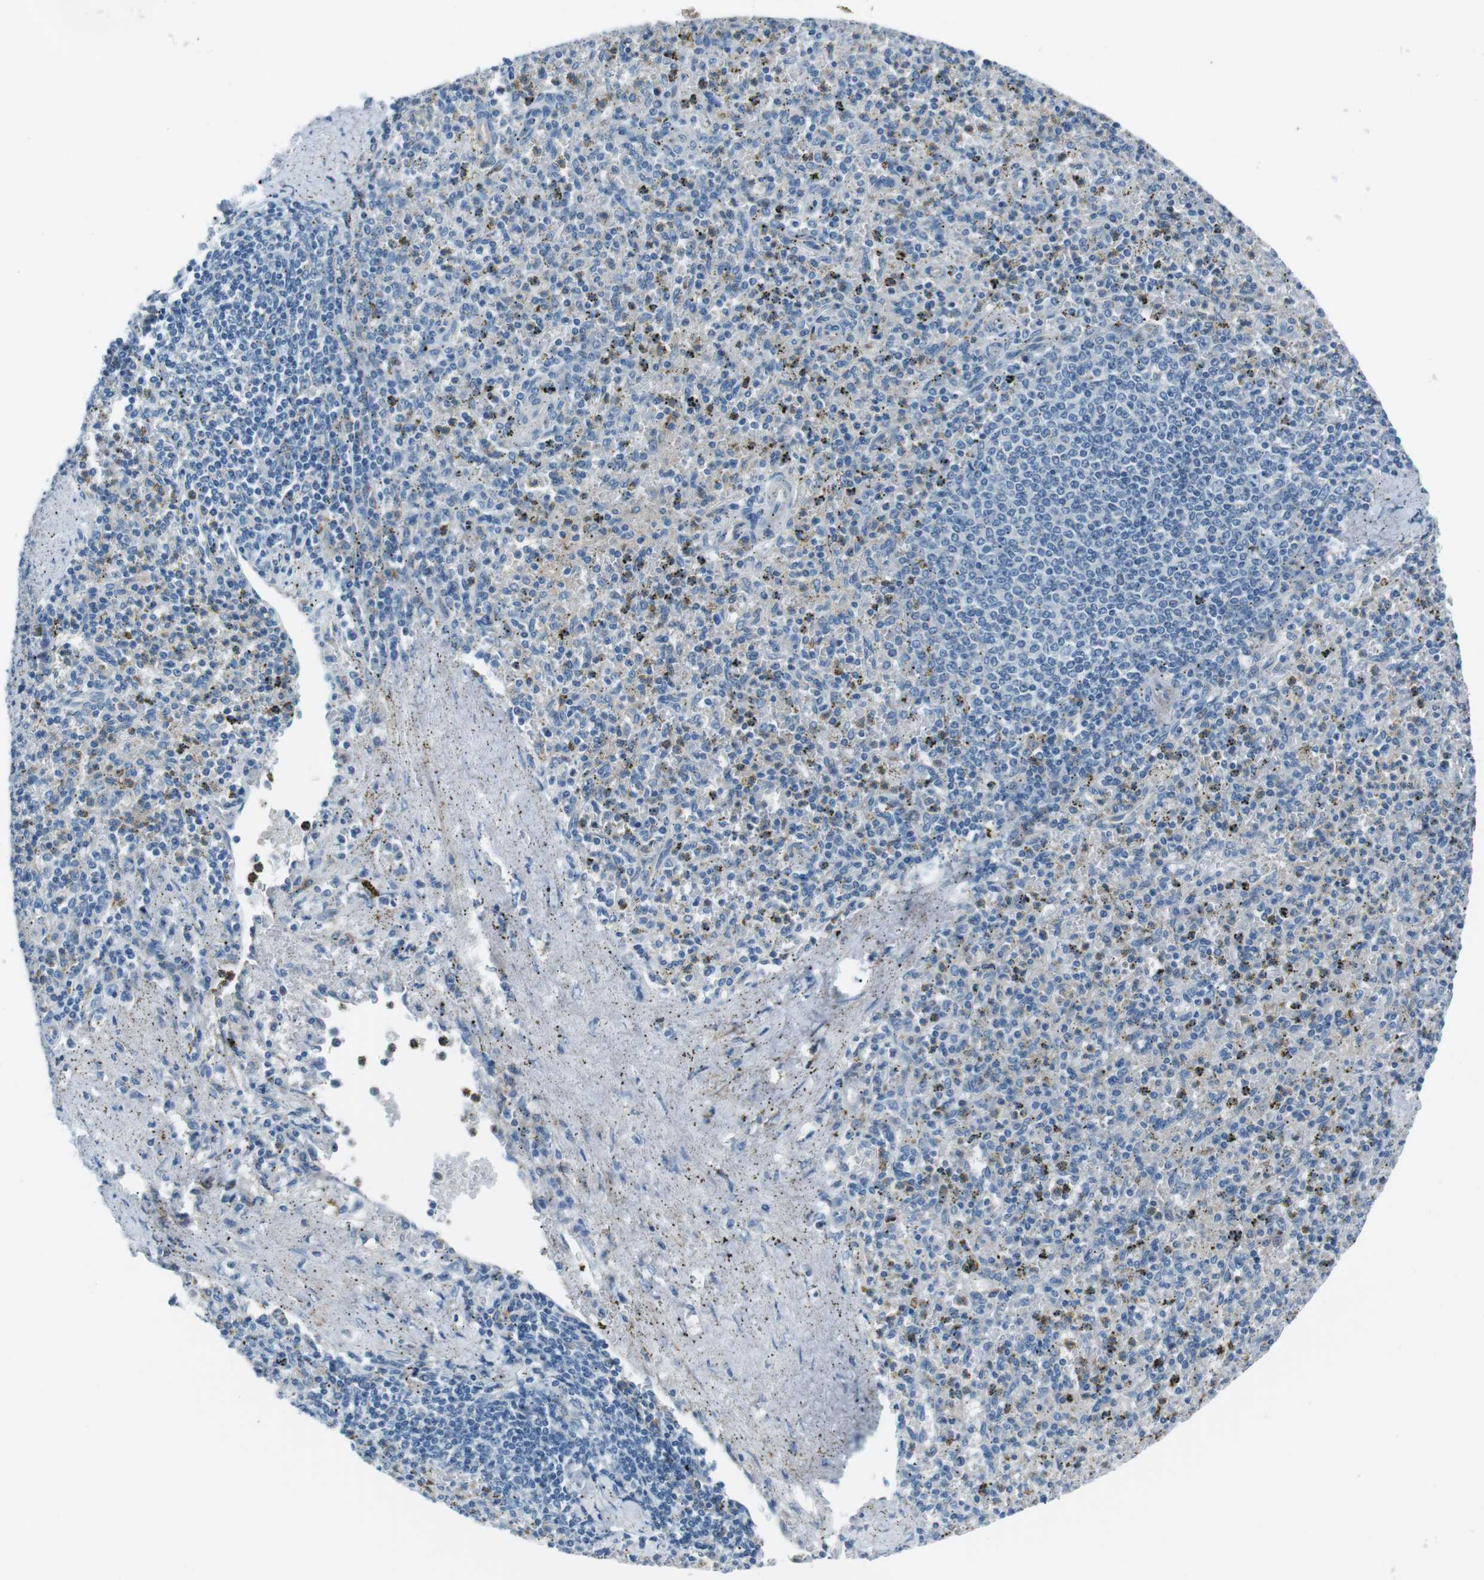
{"staining": {"intensity": "moderate", "quantity": "<25%", "location": "cytoplasmic/membranous"}, "tissue": "spleen", "cell_type": "Cells in red pulp", "image_type": "normal", "snomed": [{"axis": "morphology", "description": "Normal tissue, NOS"}, {"axis": "topography", "description": "Spleen"}], "caption": "Approximately <25% of cells in red pulp in normal spleen demonstrate moderate cytoplasmic/membranous protein positivity as visualized by brown immunohistochemical staining.", "gene": "CSF2RA", "patient": {"sex": "male", "age": 72}}